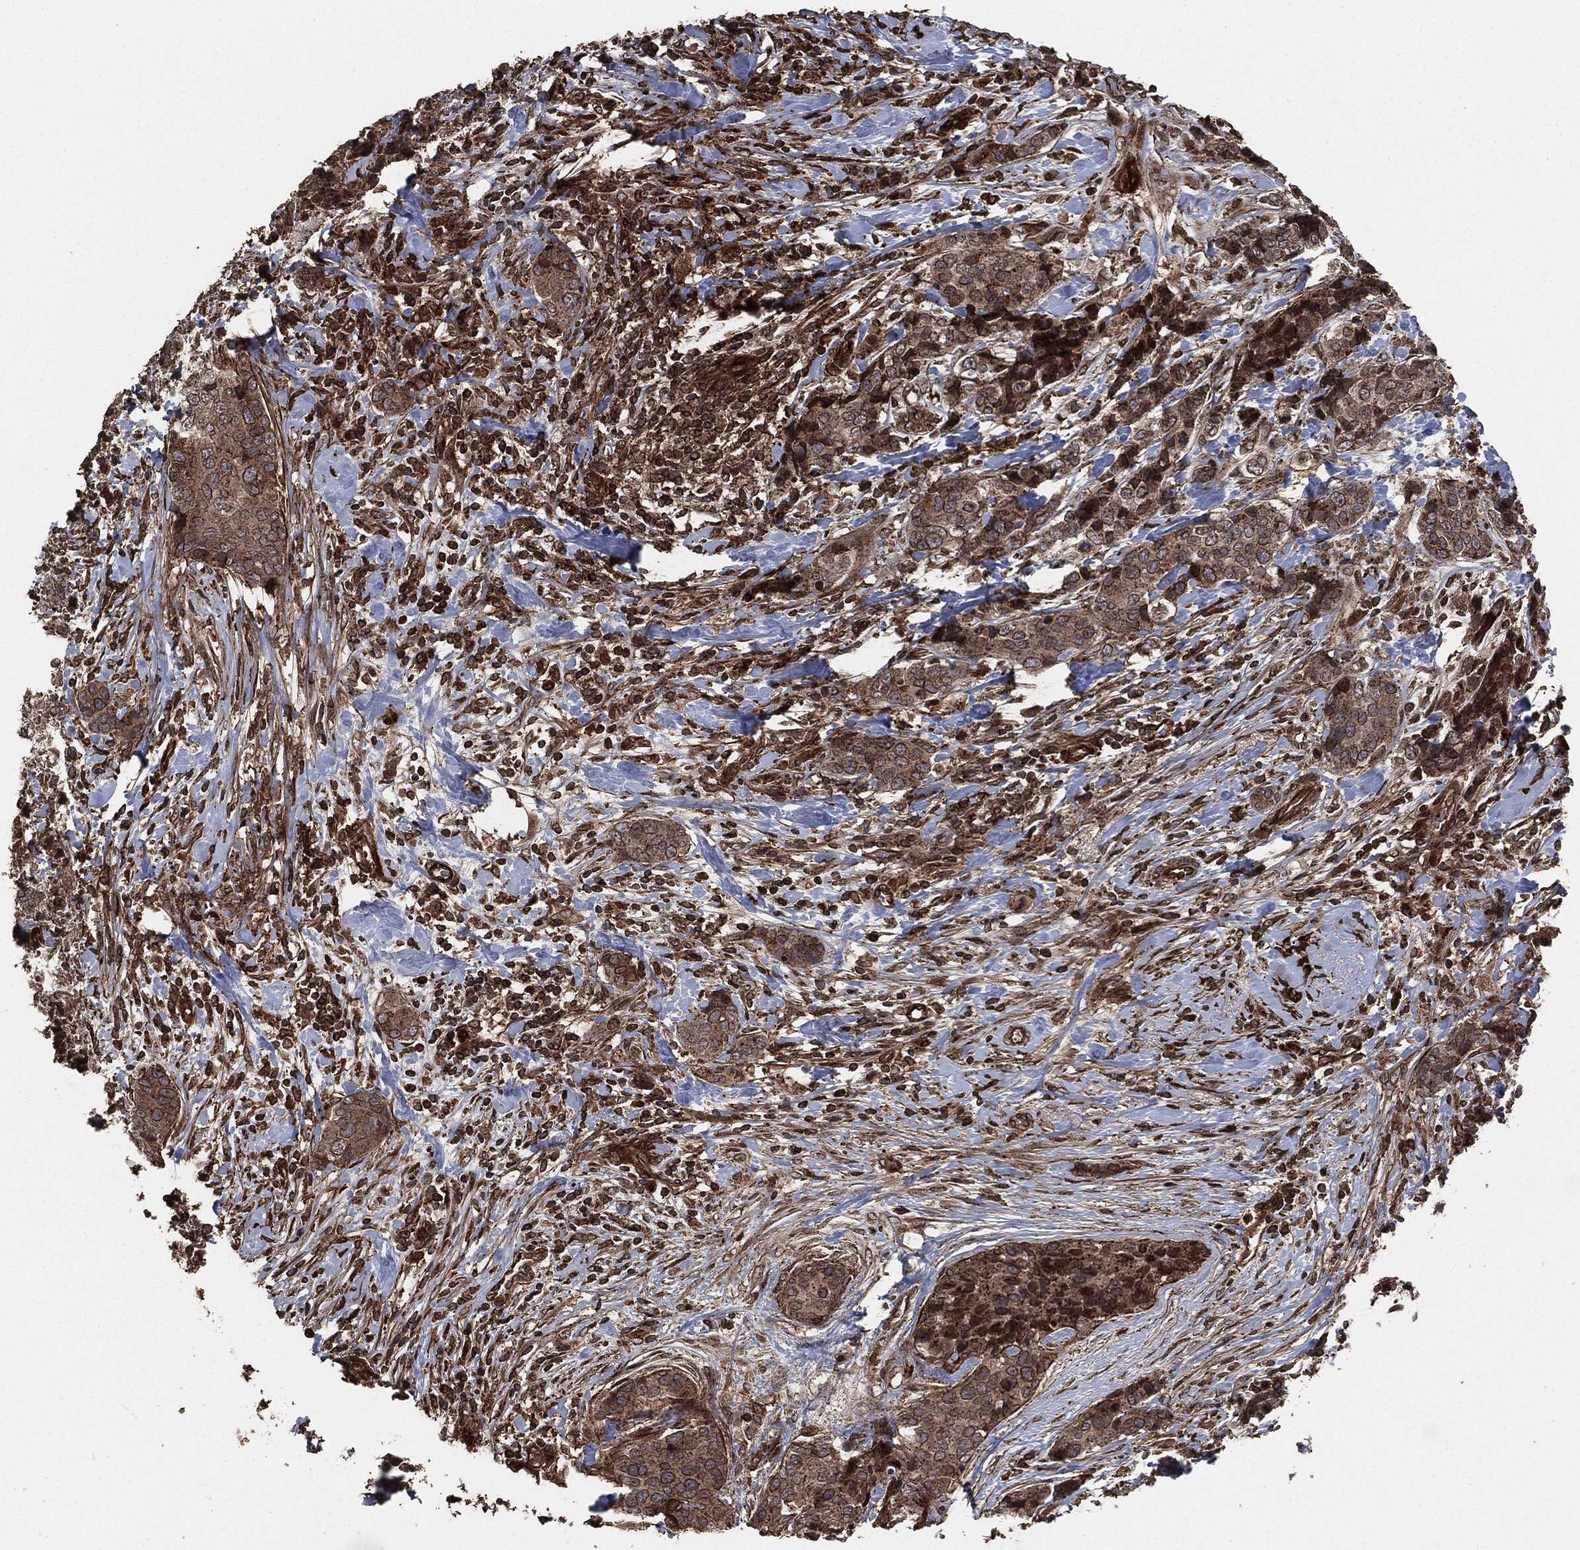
{"staining": {"intensity": "weak", "quantity": ">75%", "location": "cytoplasmic/membranous"}, "tissue": "breast cancer", "cell_type": "Tumor cells", "image_type": "cancer", "snomed": [{"axis": "morphology", "description": "Lobular carcinoma"}, {"axis": "topography", "description": "Breast"}], "caption": "DAB immunohistochemical staining of breast cancer (lobular carcinoma) demonstrates weak cytoplasmic/membranous protein positivity in approximately >75% of tumor cells.", "gene": "IFIT1", "patient": {"sex": "female", "age": 59}}